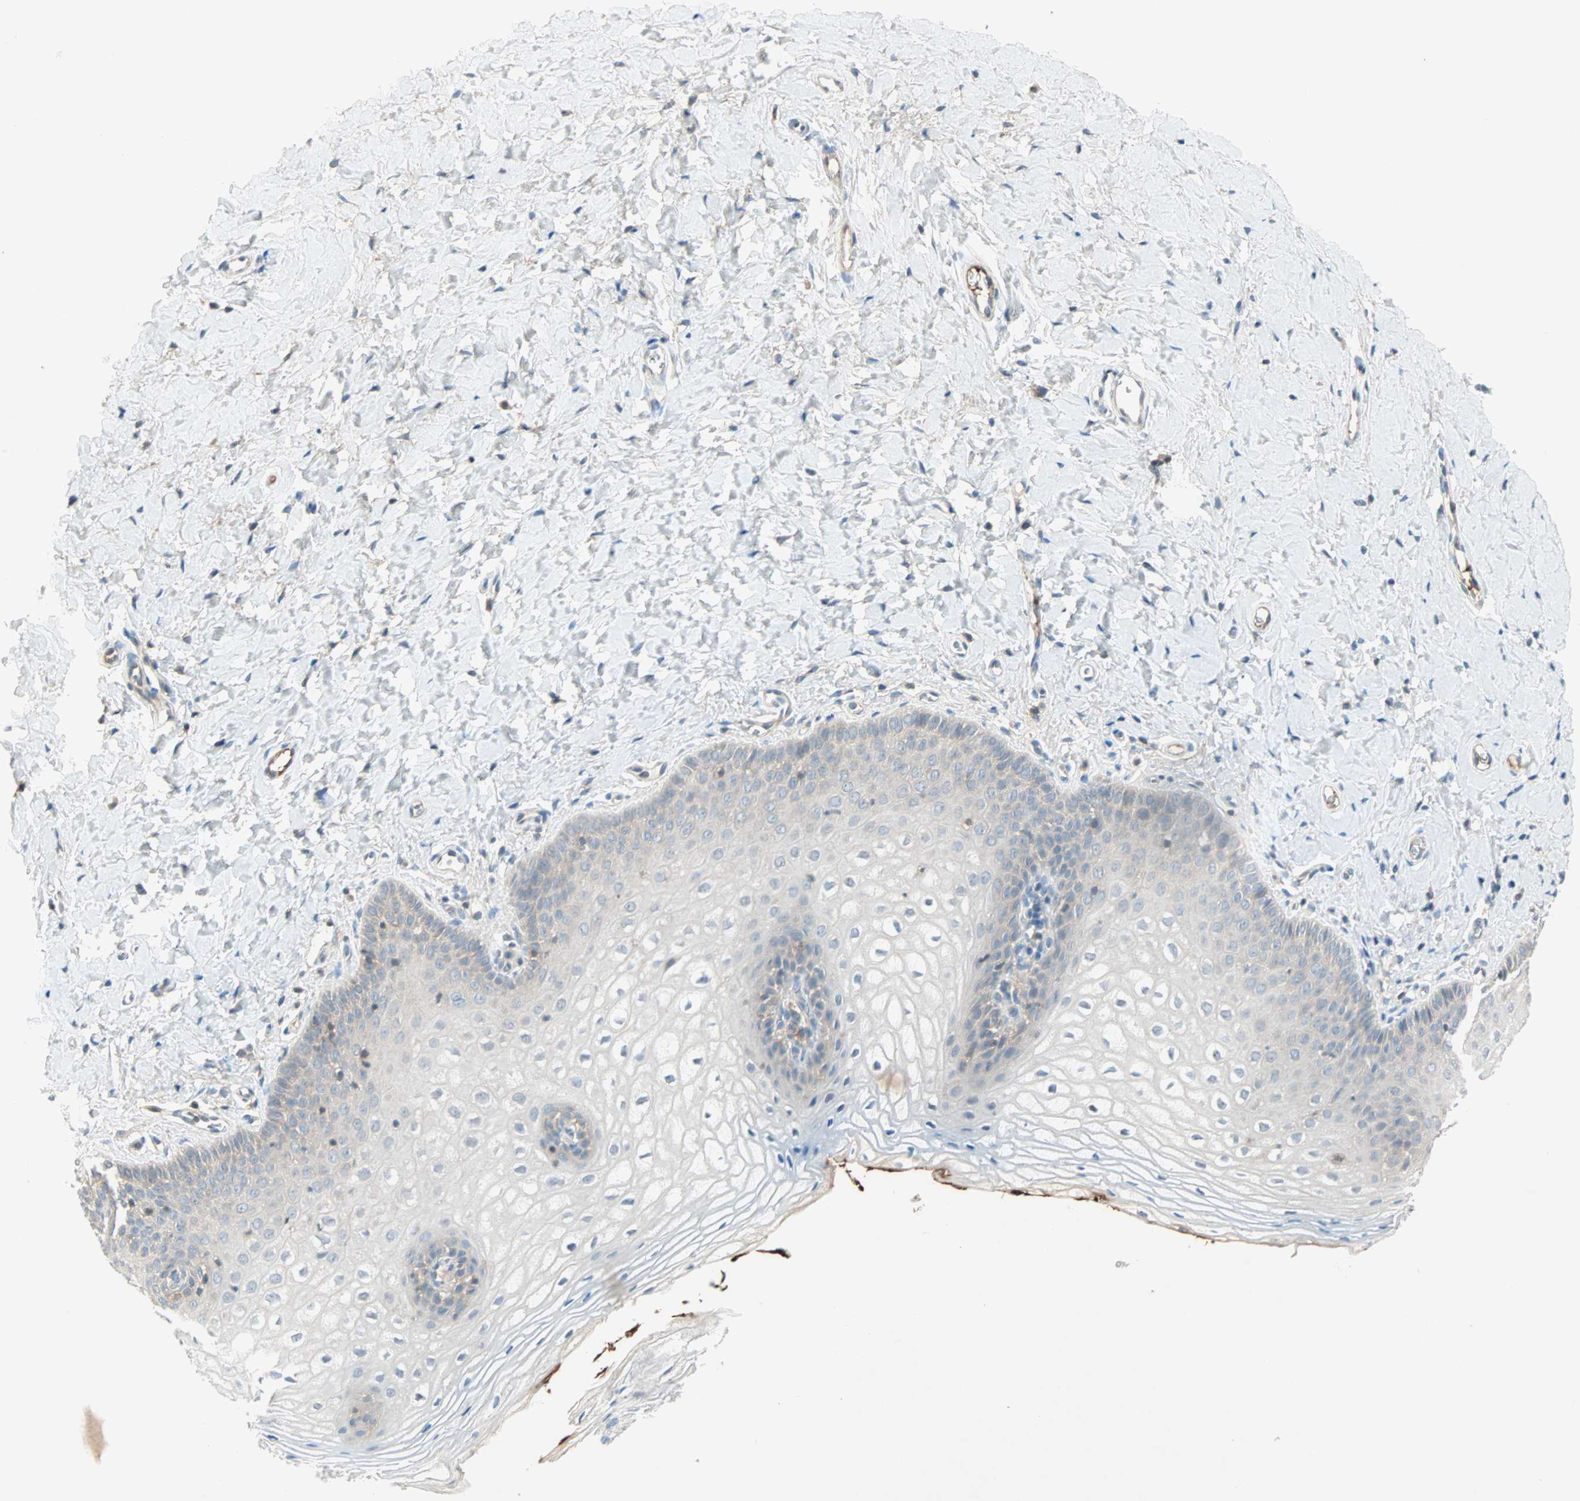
{"staining": {"intensity": "weak", "quantity": "25%-75%", "location": "cytoplasmic/membranous"}, "tissue": "vagina", "cell_type": "Squamous epithelial cells", "image_type": "normal", "snomed": [{"axis": "morphology", "description": "Normal tissue, NOS"}, {"axis": "topography", "description": "Vagina"}], "caption": "A brown stain labels weak cytoplasmic/membranous positivity of a protein in squamous epithelial cells of benign vagina. (IHC, brightfield microscopy, high magnification).", "gene": "TEC", "patient": {"sex": "female", "age": 55}}